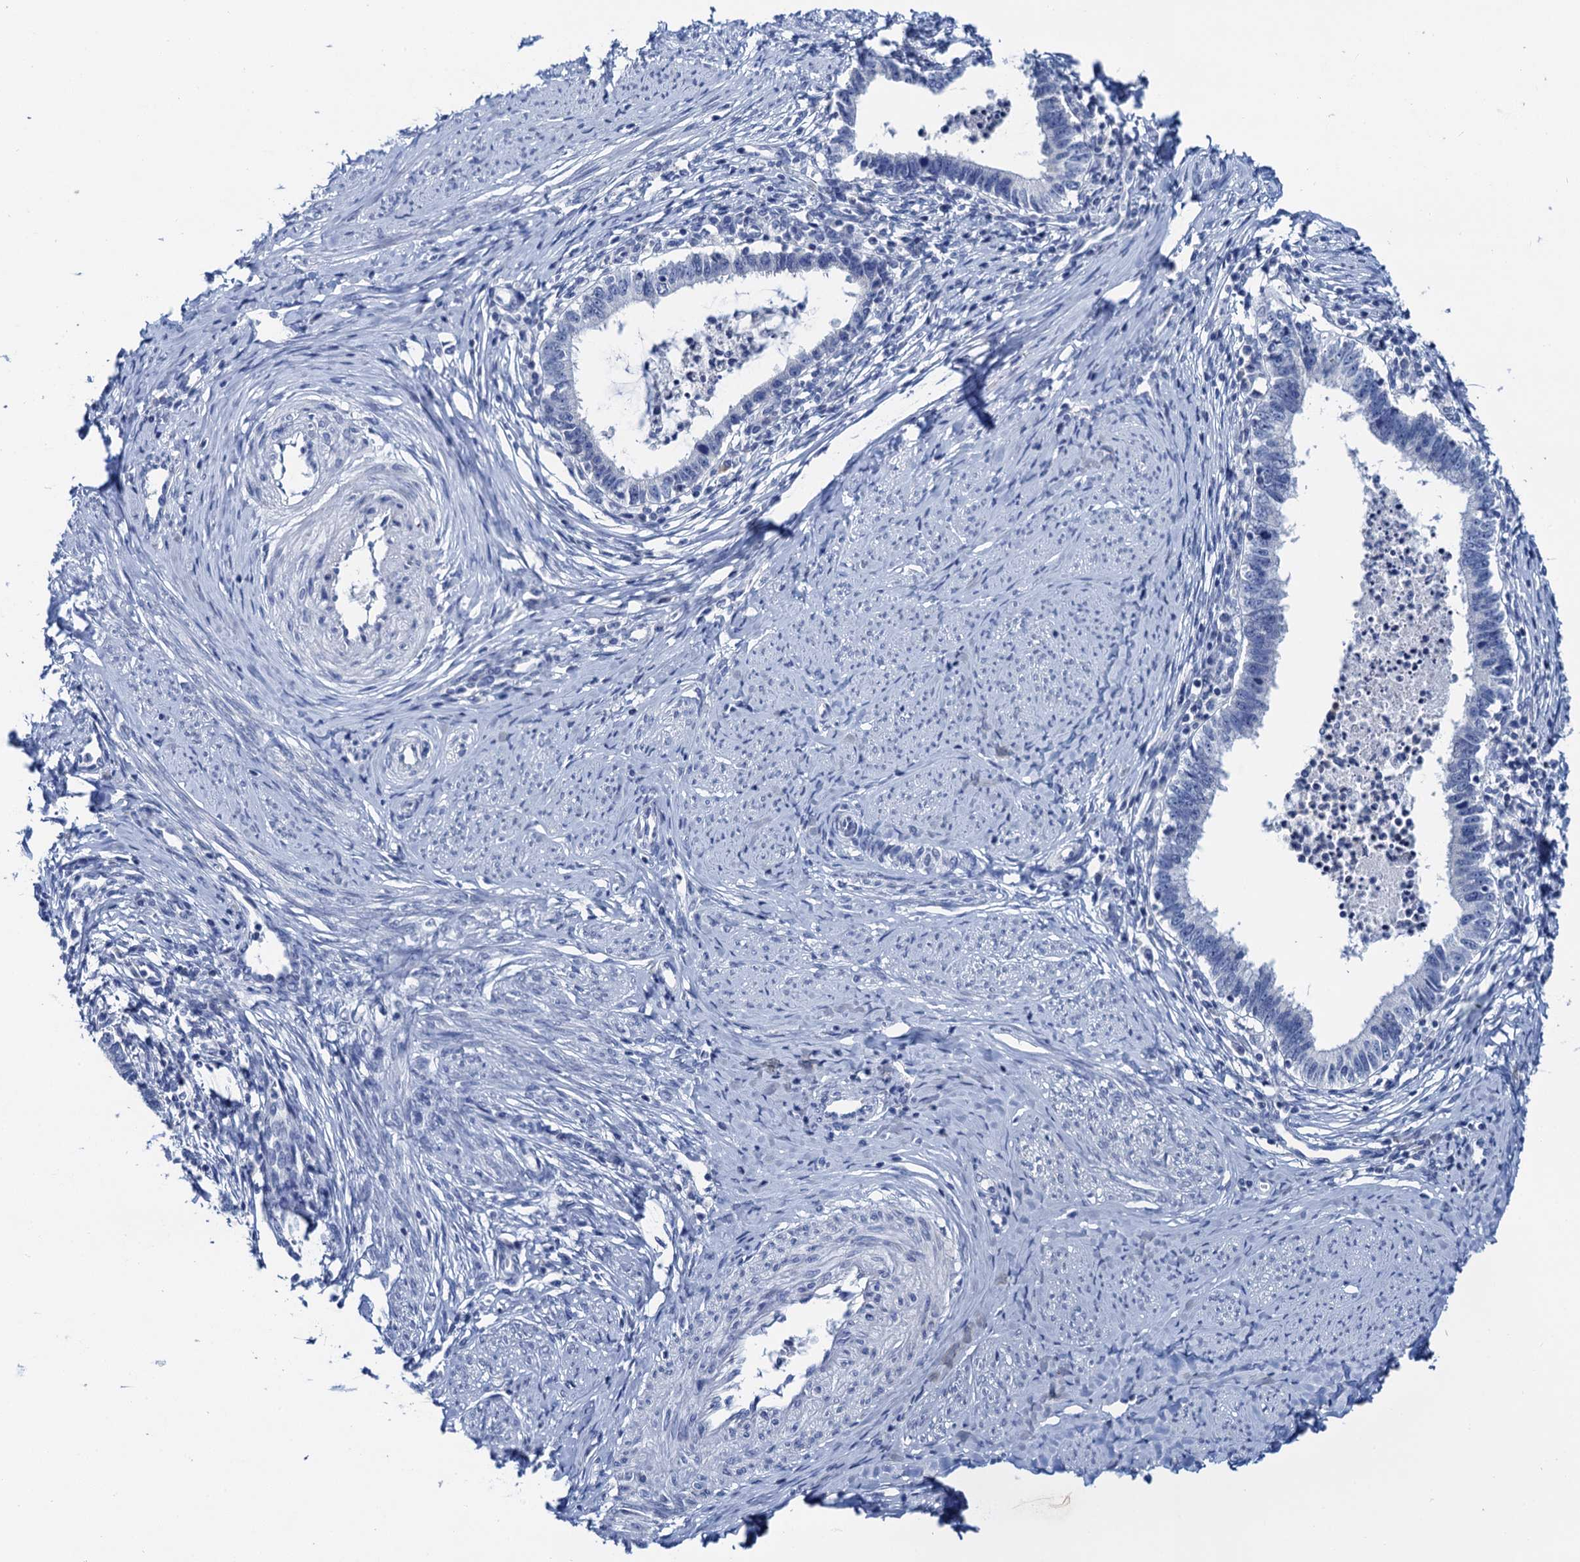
{"staining": {"intensity": "negative", "quantity": "none", "location": "none"}, "tissue": "cervical cancer", "cell_type": "Tumor cells", "image_type": "cancer", "snomed": [{"axis": "morphology", "description": "Adenocarcinoma, NOS"}, {"axis": "topography", "description": "Cervix"}], "caption": "Immunohistochemistry (IHC) histopathology image of neoplastic tissue: cervical cancer stained with DAB (3,3'-diaminobenzidine) demonstrates no significant protein positivity in tumor cells. Brightfield microscopy of IHC stained with DAB (brown) and hematoxylin (blue), captured at high magnification.", "gene": "LYPD3", "patient": {"sex": "female", "age": 36}}